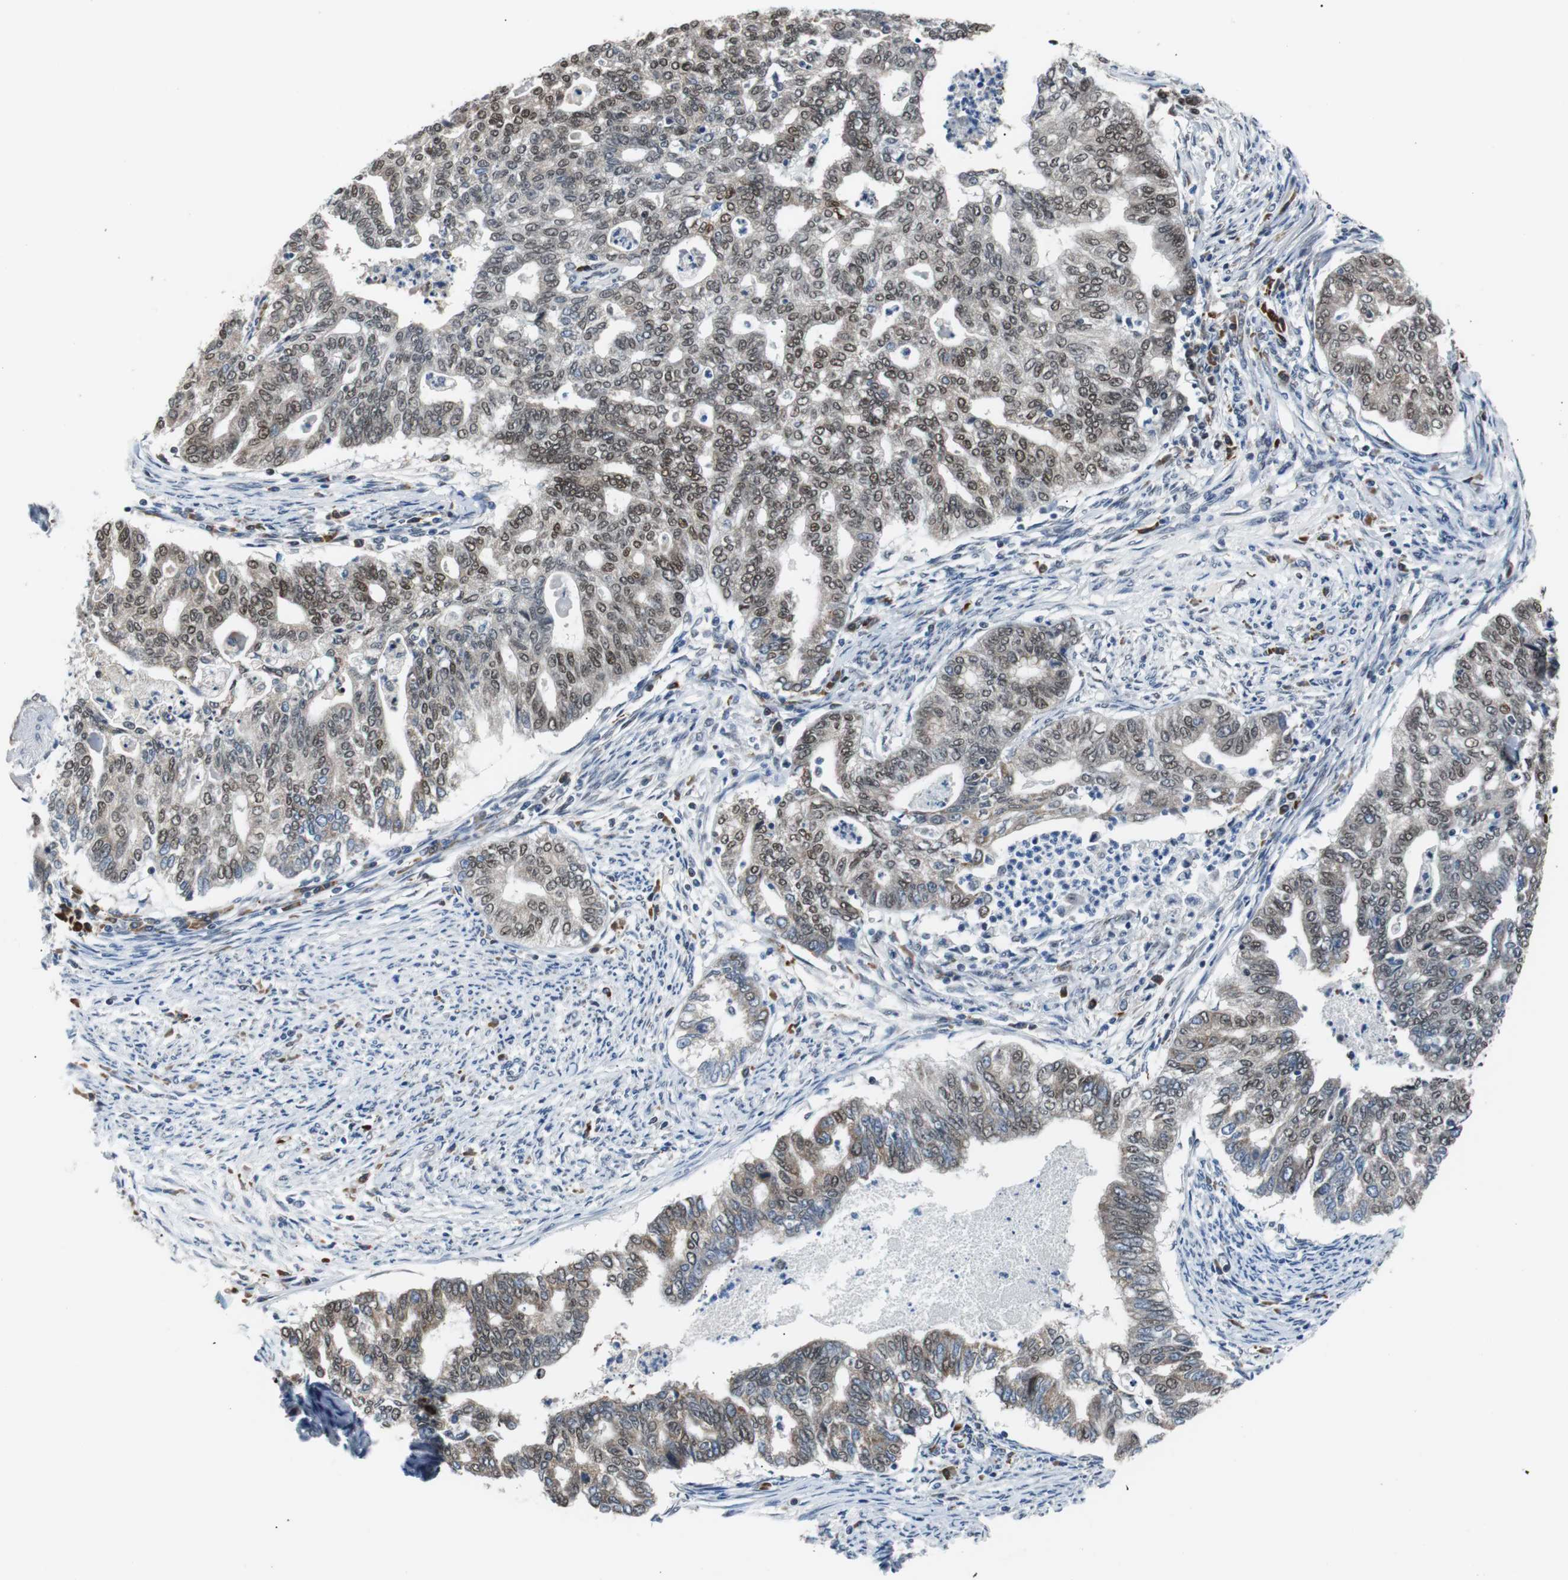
{"staining": {"intensity": "moderate", "quantity": "25%-75%", "location": "cytoplasmic/membranous,nuclear"}, "tissue": "endometrial cancer", "cell_type": "Tumor cells", "image_type": "cancer", "snomed": [{"axis": "morphology", "description": "Adenocarcinoma, NOS"}, {"axis": "topography", "description": "Endometrium"}], "caption": "Human endometrial cancer (adenocarcinoma) stained for a protein (brown) exhibits moderate cytoplasmic/membranous and nuclear positive staining in approximately 25%-75% of tumor cells.", "gene": "USP28", "patient": {"sex": "female", "age": 79}}